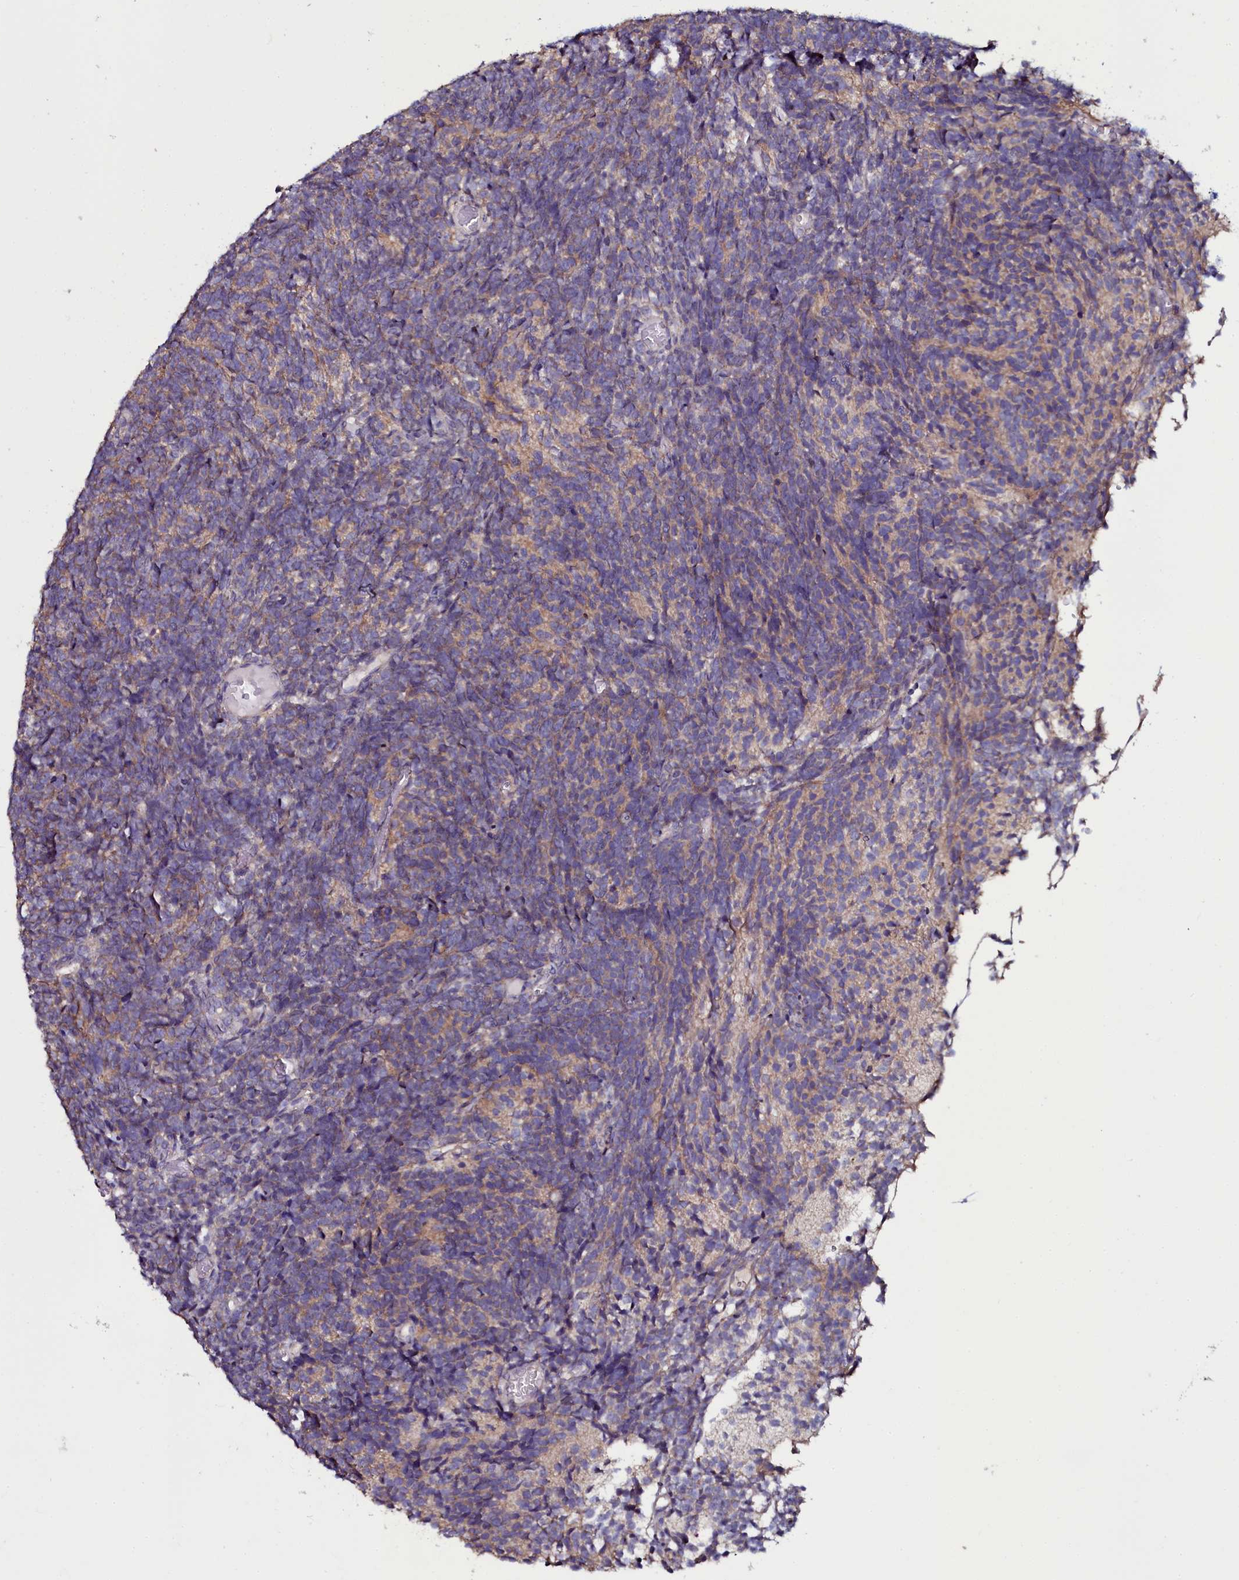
{"staining": {"intensity": "weak", "quantity": "<25%", "location": "cytoplasmic/membranous"}, "tissue": "glioma", "cell_type": "Tumor cells", "image_type": "cancer", "snomed": [{"axis": "morphology", "description": "Glioma, malignant, Low grade"}, {"axis": "topography", "description": "Brain"}], "caption": "Immunohistochemistry of human glioma displays no positivity in tumor cells. (DAB (3,3'-diaminobenzidine) immunohistochemistry (IHC) visualized using brightfield microscopy, high magnification).", "gene": "USPL1", "patient": {"sex": "female", "age": 1}}